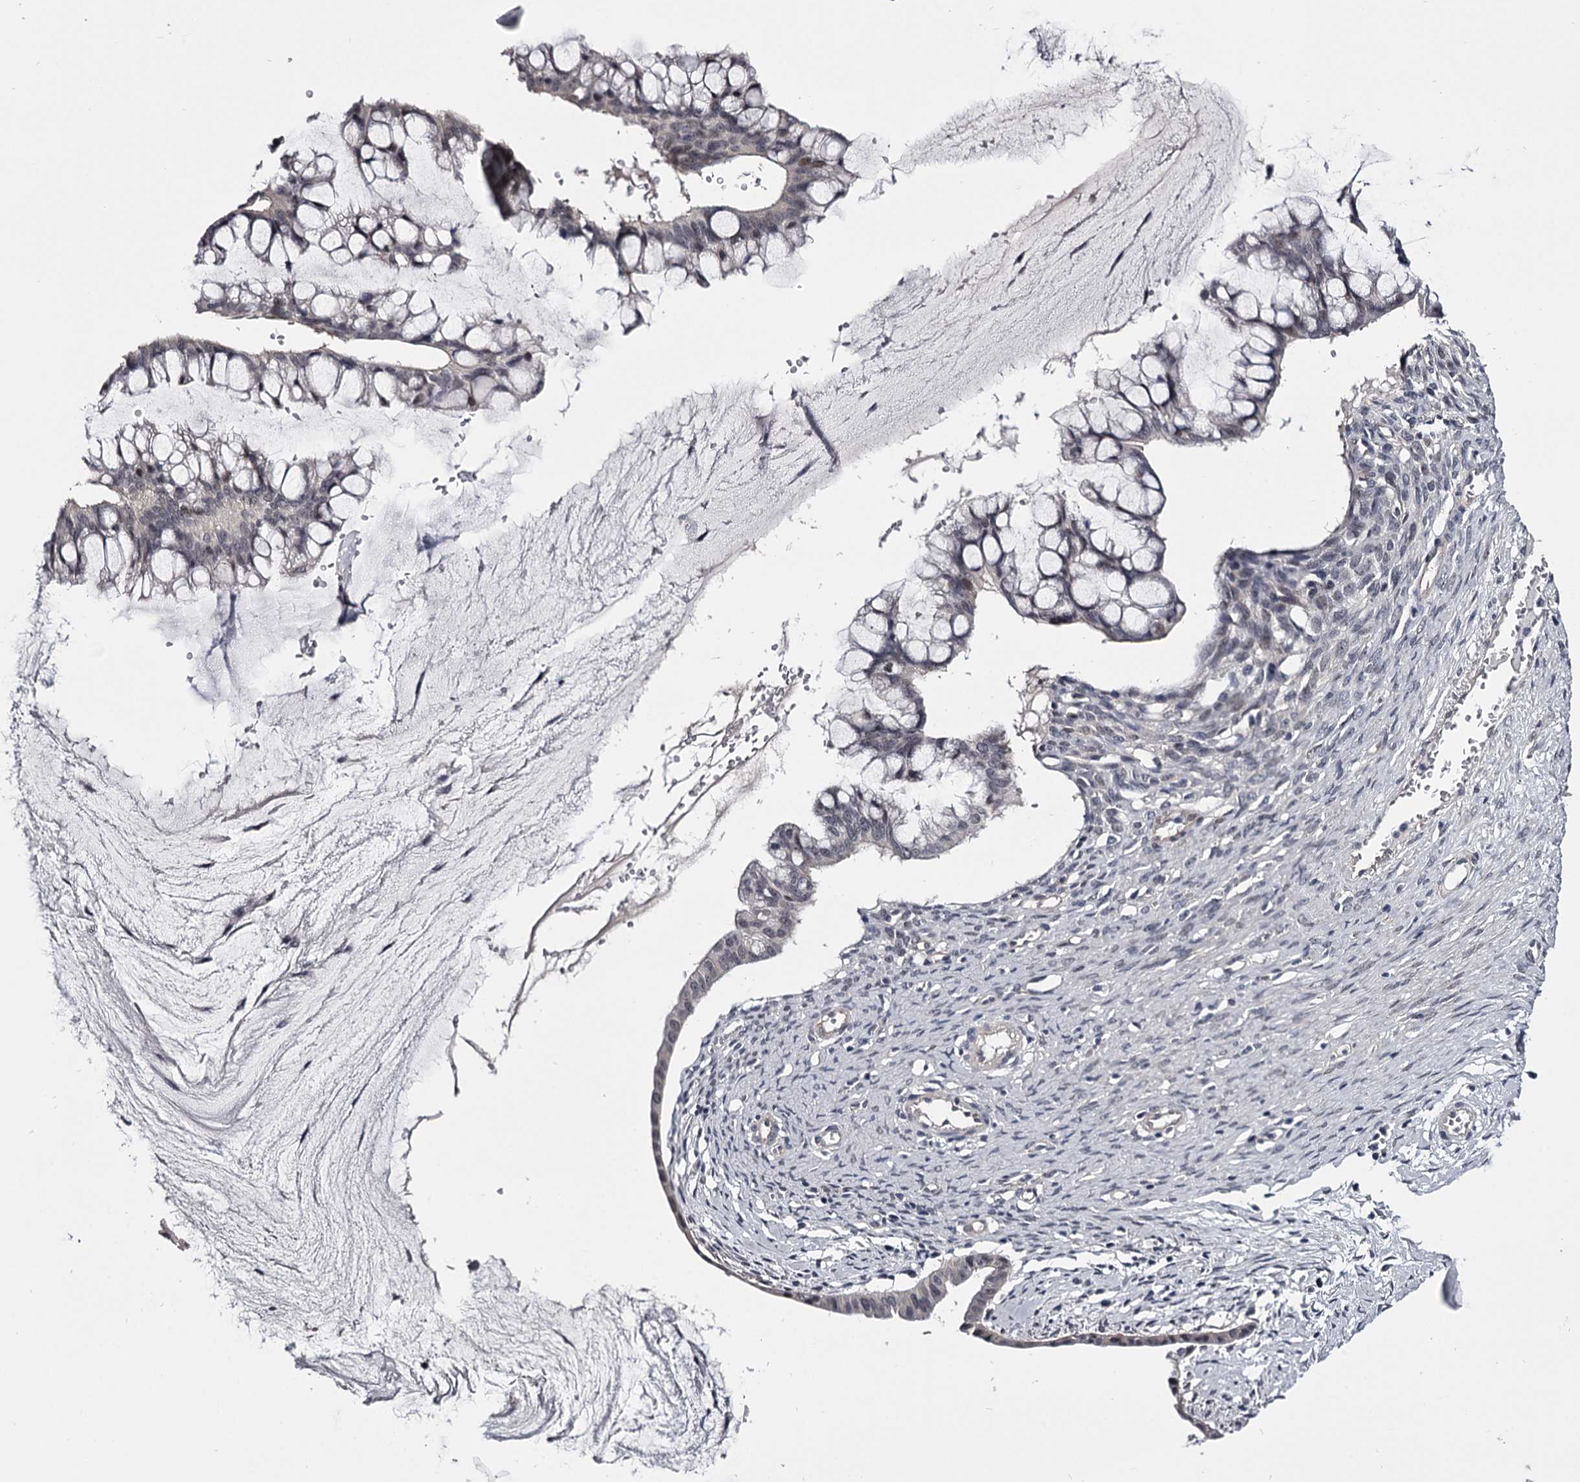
{"staining": {"intensity": "negative", "quantity": "none", "location": "none"}, "tissue": "ovarian cancer", "cell_type": "Tumor cells", "image_type": "cancer", "snomed": [{"axis": "morphology", "description": "Cystadenocarcinoma, mucinous, NOS"}, {"axis": "topography", "description": "Ovary"}], "caption": "Ovarian cancer stained for a protein using immunohistochemistry displays no staining tumor cells.", "gene": "OVOL2", "patient": {"sex": "female", "age": 73}}